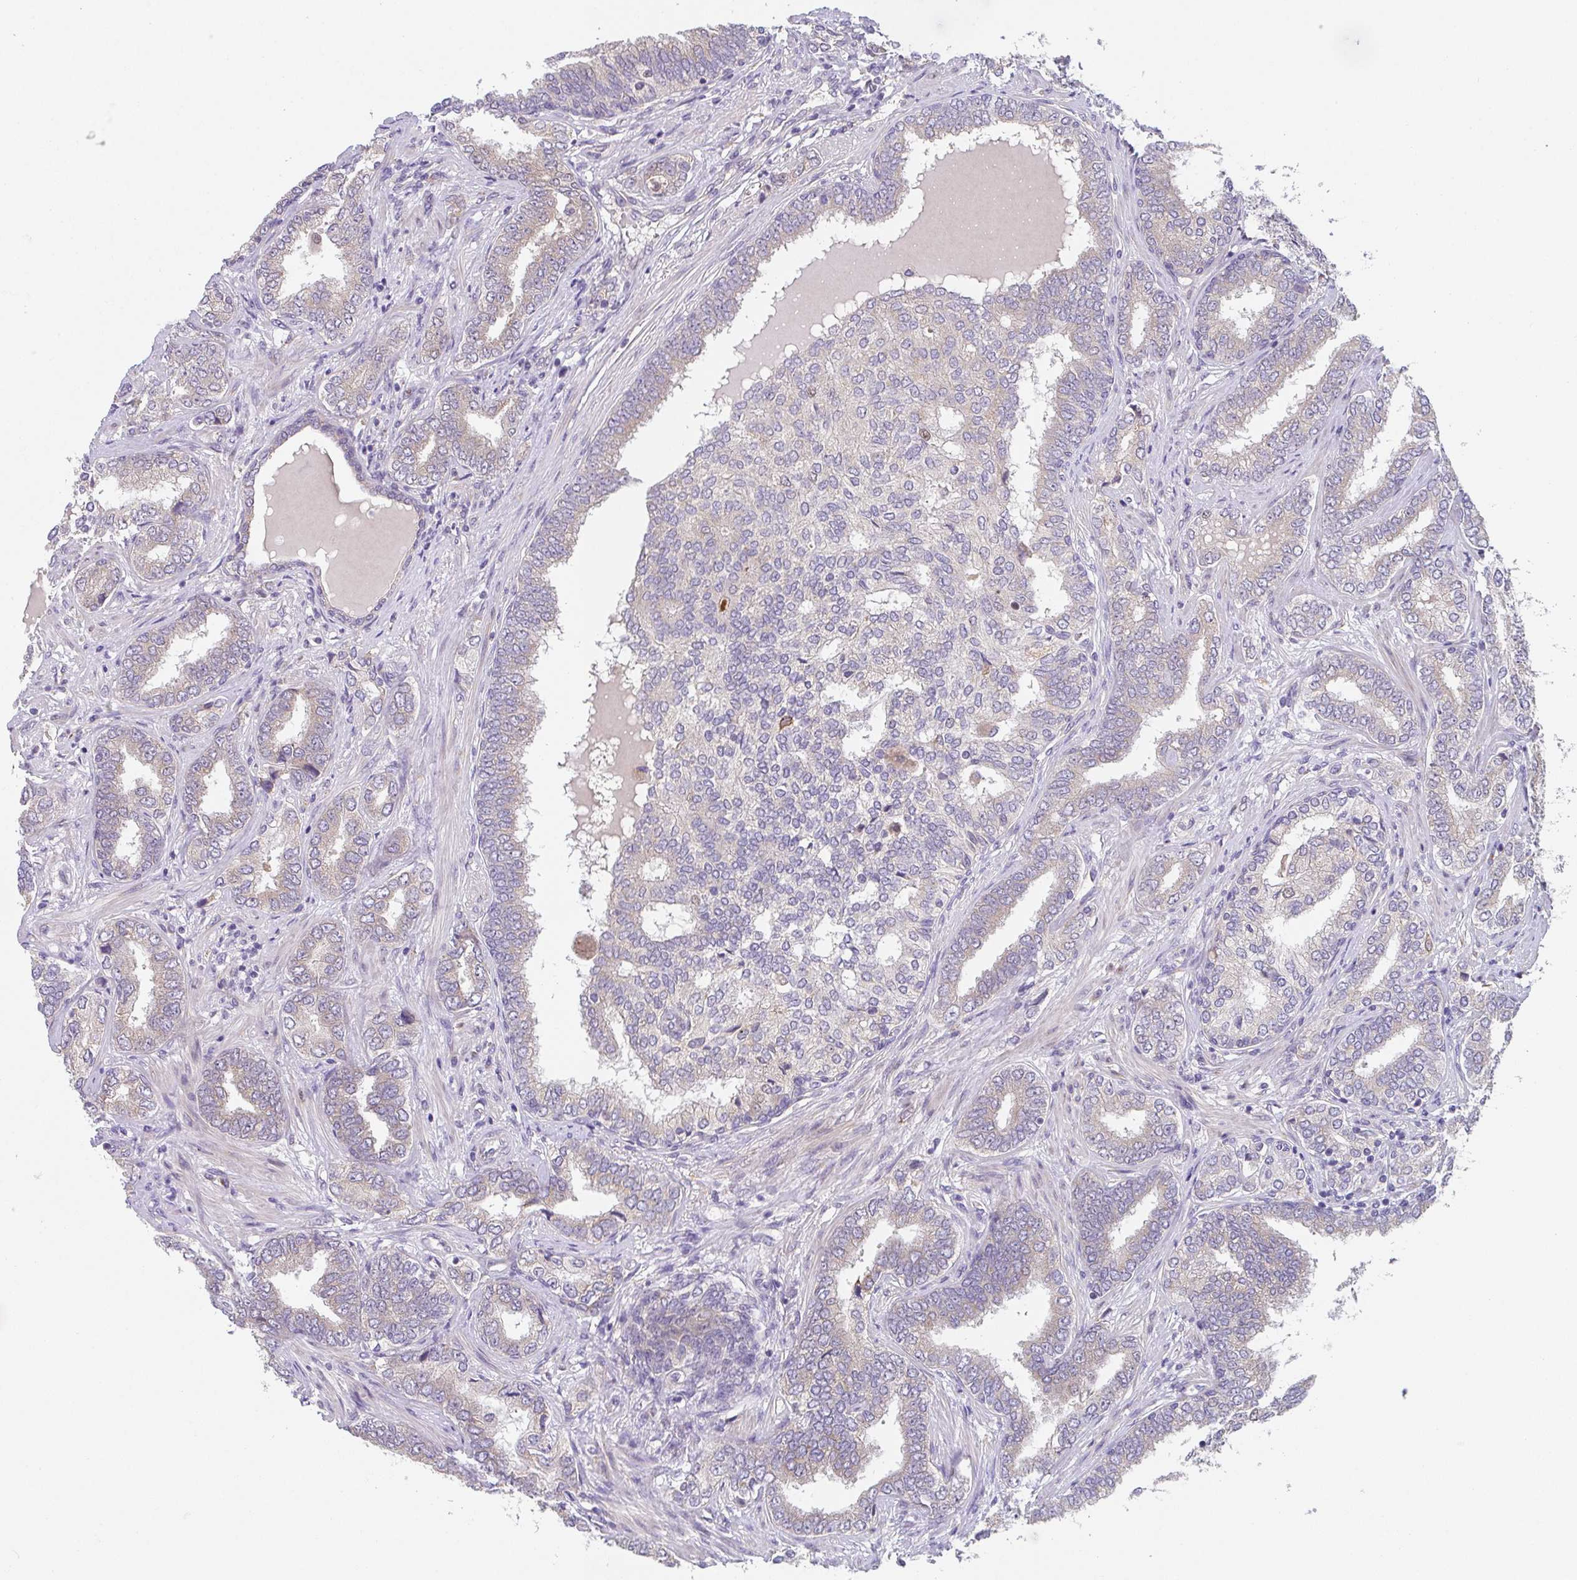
{"staining": {"intensity": "weak", "quantity": "<25%", "location": "cytoplasmic/membranous"}, "tissue": "prostate cancer", "cell_type": "Tumor cells", "image_type": "cancer", "snomed": [{"axis": "morphology", "description": "Adenocarcinoma, High grade"}, {"axis": "topography", "description": "Prostate"}], "caption": "This is an immunohistochemistry (IHC) image of prostate cancer (adenocarcinoma (high-grade)). There is no positivity in tumor cells.", "gene": "TSPAN31", "patient": {"sex": "male", "age": 72}}